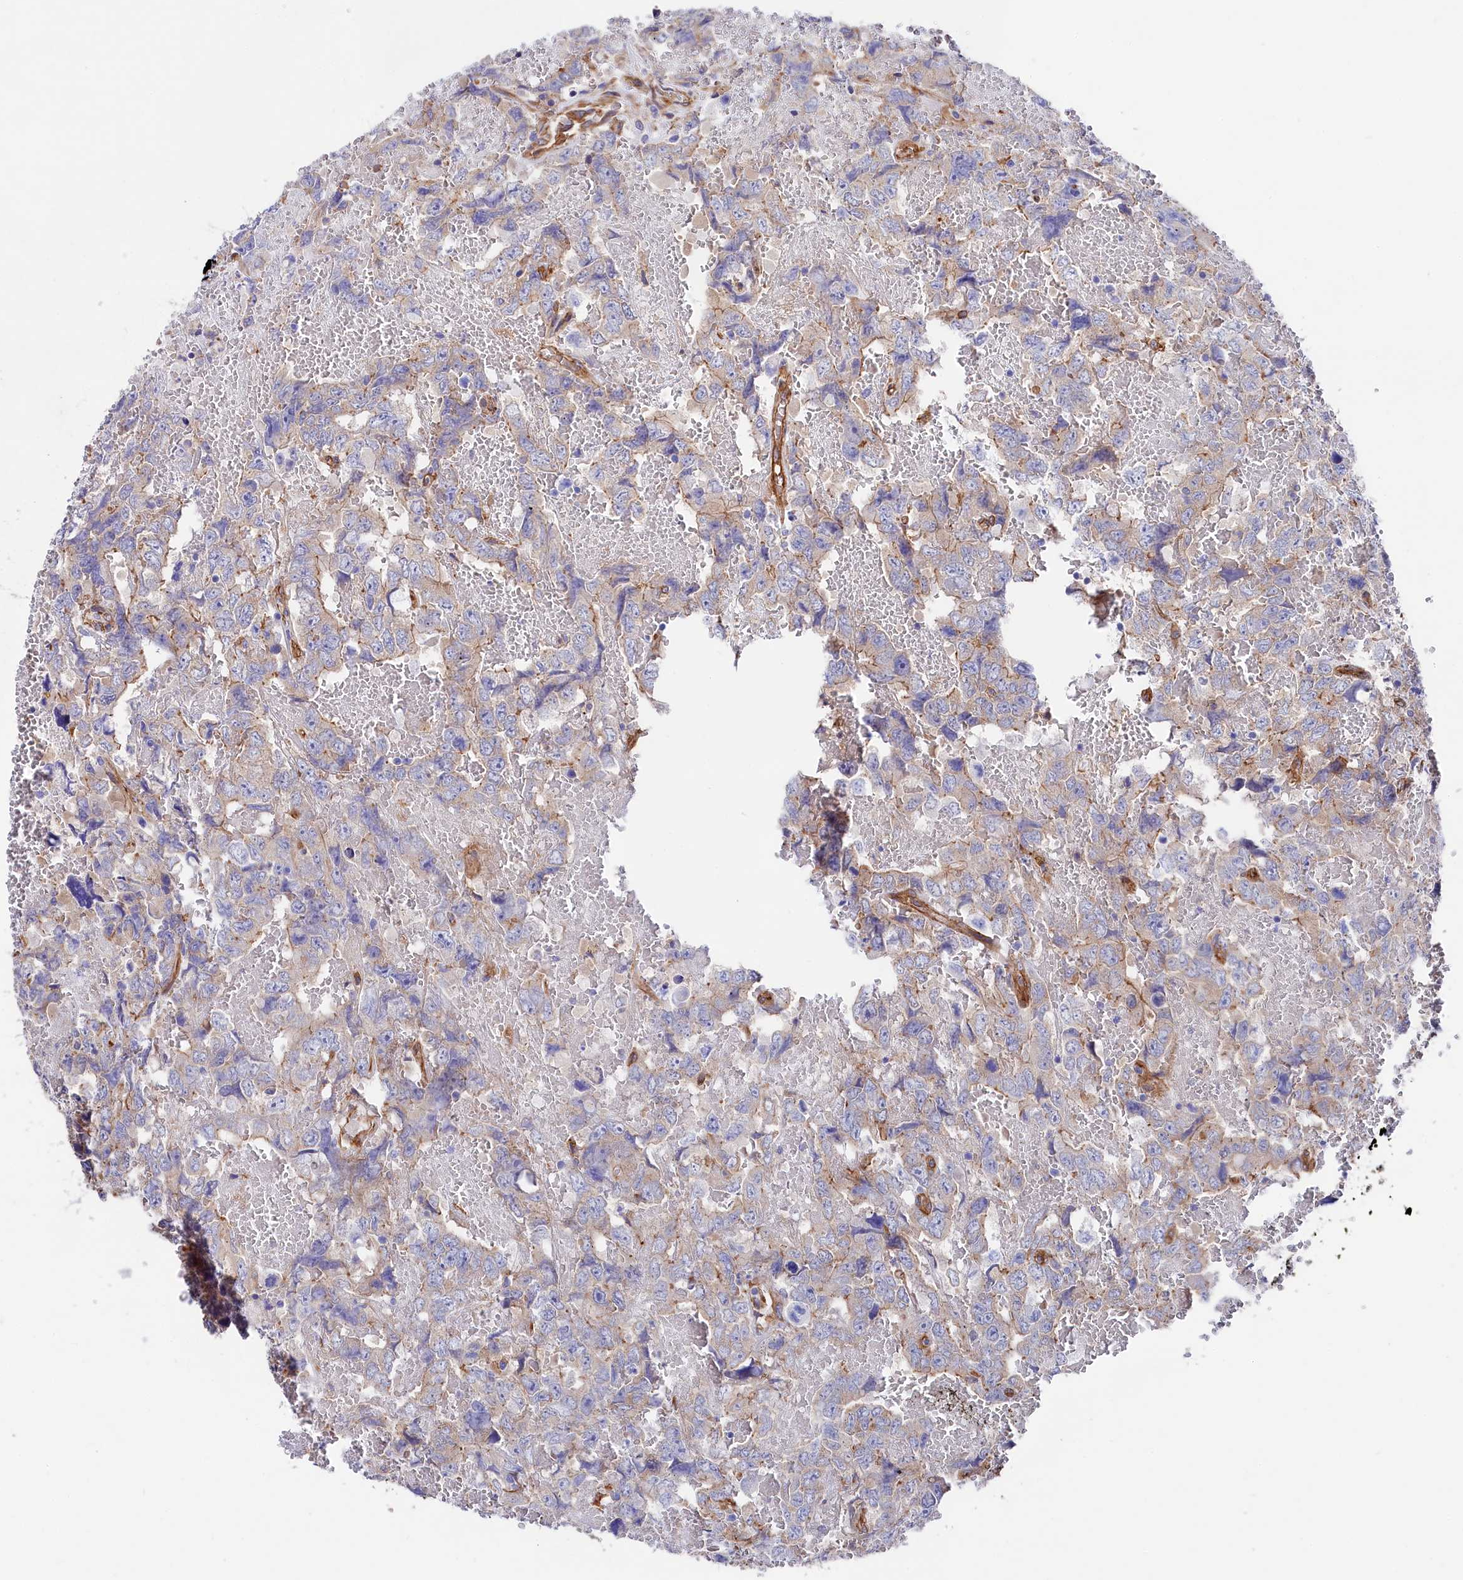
{"staining": {"intensity": "moderate", "quantity": "<25%", "location": "cytoplasmic/membranous"}, "tissue": "testis cancer", "cell_type": "Tumor cells", "image_type": "cancer", "snomed": [{"axis": "morphology", "description": "Carcinoma, Embryonal, NOS"}, {"axis": "topography", "description": "Testis"}], "caption": "Protein analysis of testis cancer tissue demonstrates moderate cytoplasmic/membranous expression in about <25% of tumor cells. (IHC, brightfield microscopy, high magnification).", "gene": "TNKS1BP1", "patient": {"sex": "male", "age": 45}}